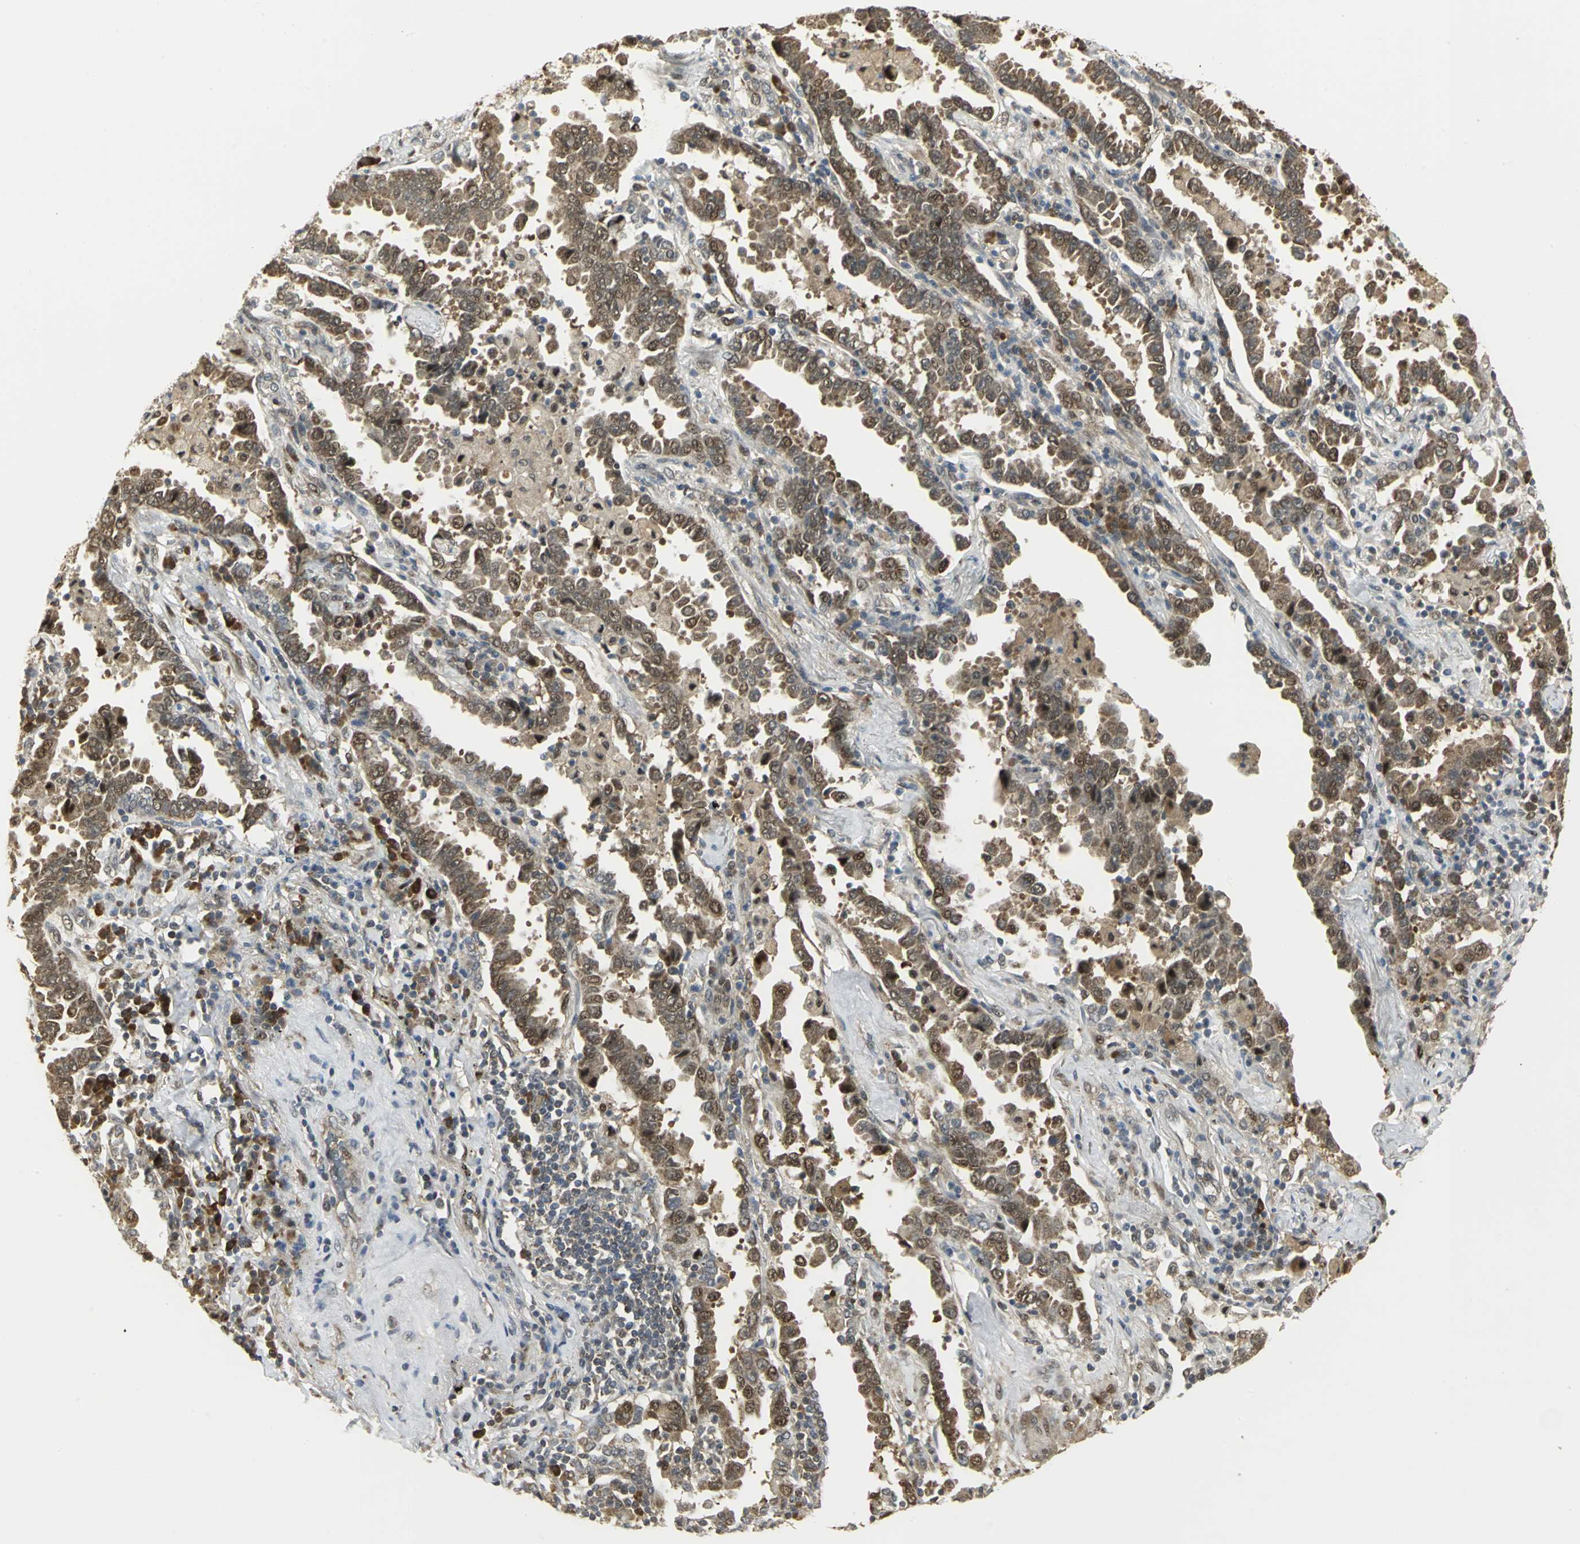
{"staining": {"intensity": "moderate", "quantity": ">75%", "location": "cytoplasmic/membranous,nuclear"}, "tissue": "lung cancer", "cell_type": "Tumor cells", "image_type": "cancer", "snomed": [{"axis": "morphology", "description": "Normal tissue, NOS"}, {"axis": "morphology", "description": "Inflammation, NOS"}, {"axis": "morphology", "description": "Adenocarcinoma, NOS"}, {"axis": "topography", "description": "Lung"}], "caption": "Immunohistochemical staining of adenocarcinoma (lung) demonstrates moderate cytoplasmic/membranous and nuclear protein positivity in about >75% of tumor cells.", "gene": "PSMC4", "patient": {"sex": "female", "age": 64}}